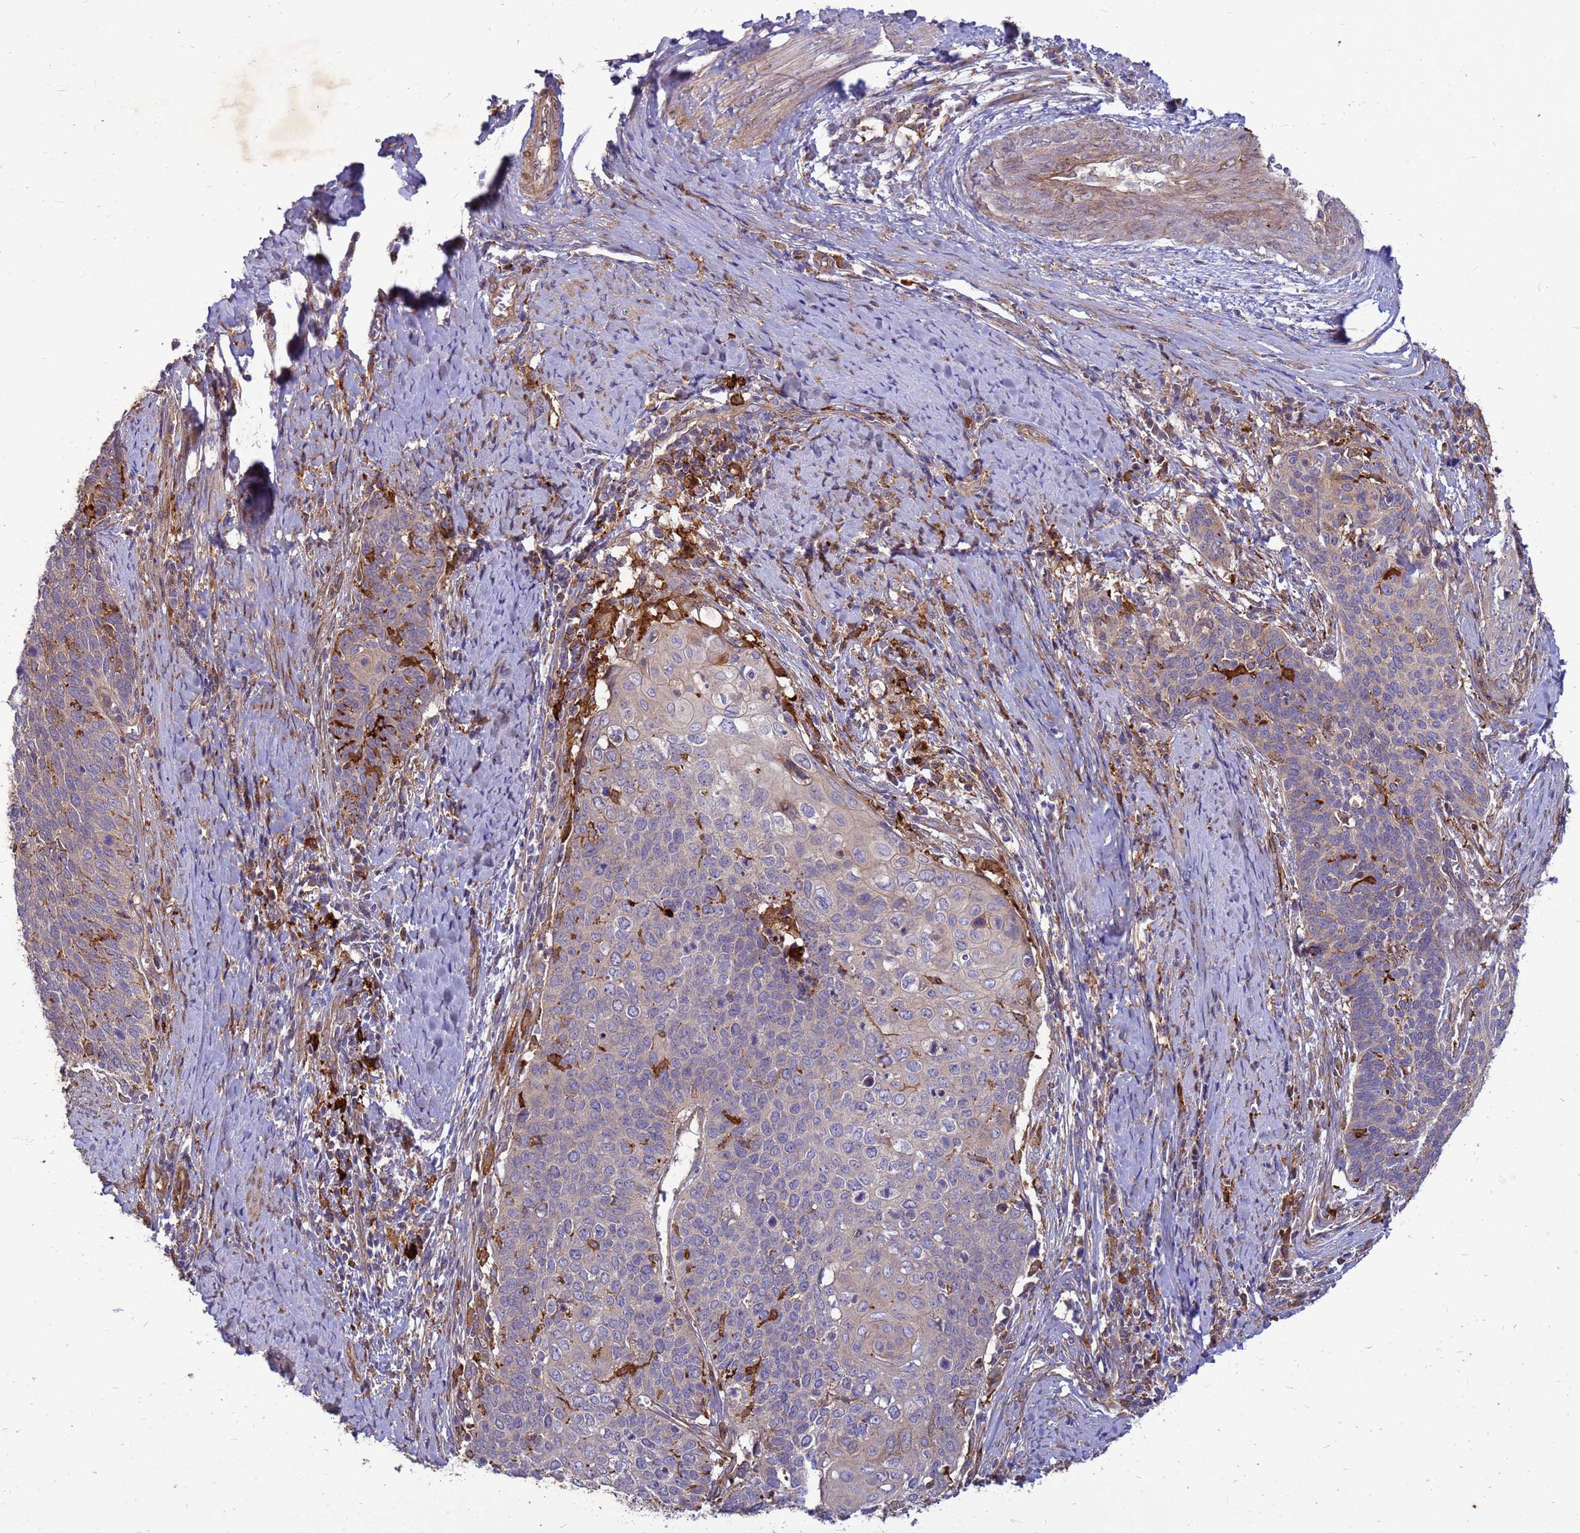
{"staining": {"intensity": "weak", "quantity": "<25%", "location": "cytoplasmic/membranous"}, "tissue": "cervical cancer", "cell_type": "Tumor cells", "image_type": "cancer", "snomed": [{"axis": "morphology", "description": "Squamous cell carcinoma, NOS"}, {"axis": "topography", "description": "Cervix"}], "caption": "Cervical squamous cell carcinoma was stained to show a protein in brown. There is no significant staining in tumor cells.", "gene": "RNF215", "patient": {"sex": "female", "age": 39}}